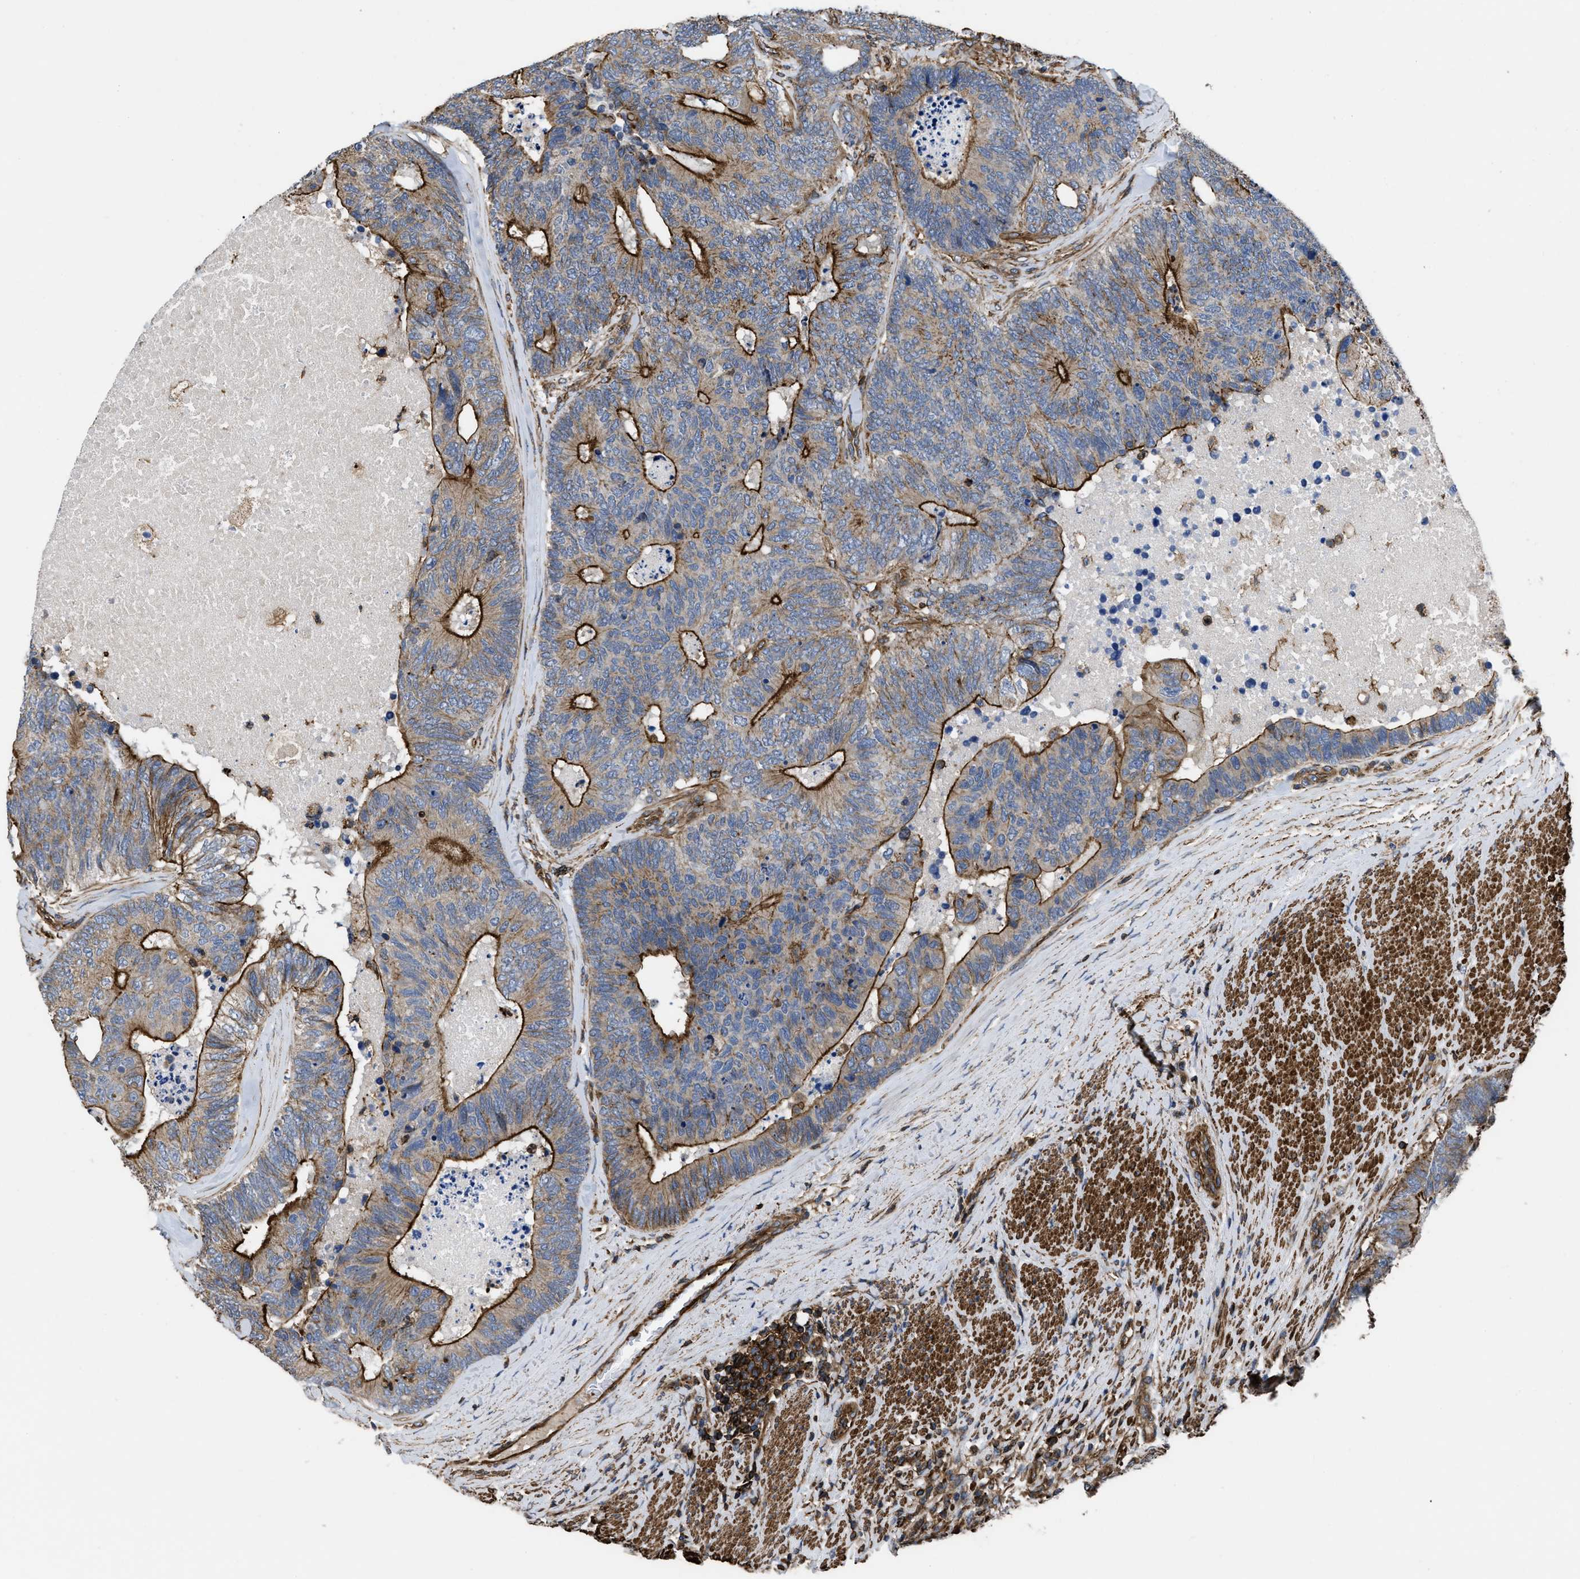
{"staining": {"intensity": "strong", "quantity": ">75%", "location": "cytoplasmic/membranous"}, "tissue": "colorectal cancer", "cell_type": "Tumor cells", "image_type": "cancer", "snomed": [{"axis": "morphology", "description": "Adenocarcinoma, NOS"}, {"axis": "topography", "description": "Colon"}], "caption": "Immunohistochemical staining of adenocarcinoma (colorectal) demonstrates high levels of strong cytoplasmic/membranous positivity in approximately >75% of tumor cells.", "gene": "SCUBE2", "patient": {"sex": "female", "age": 67}}